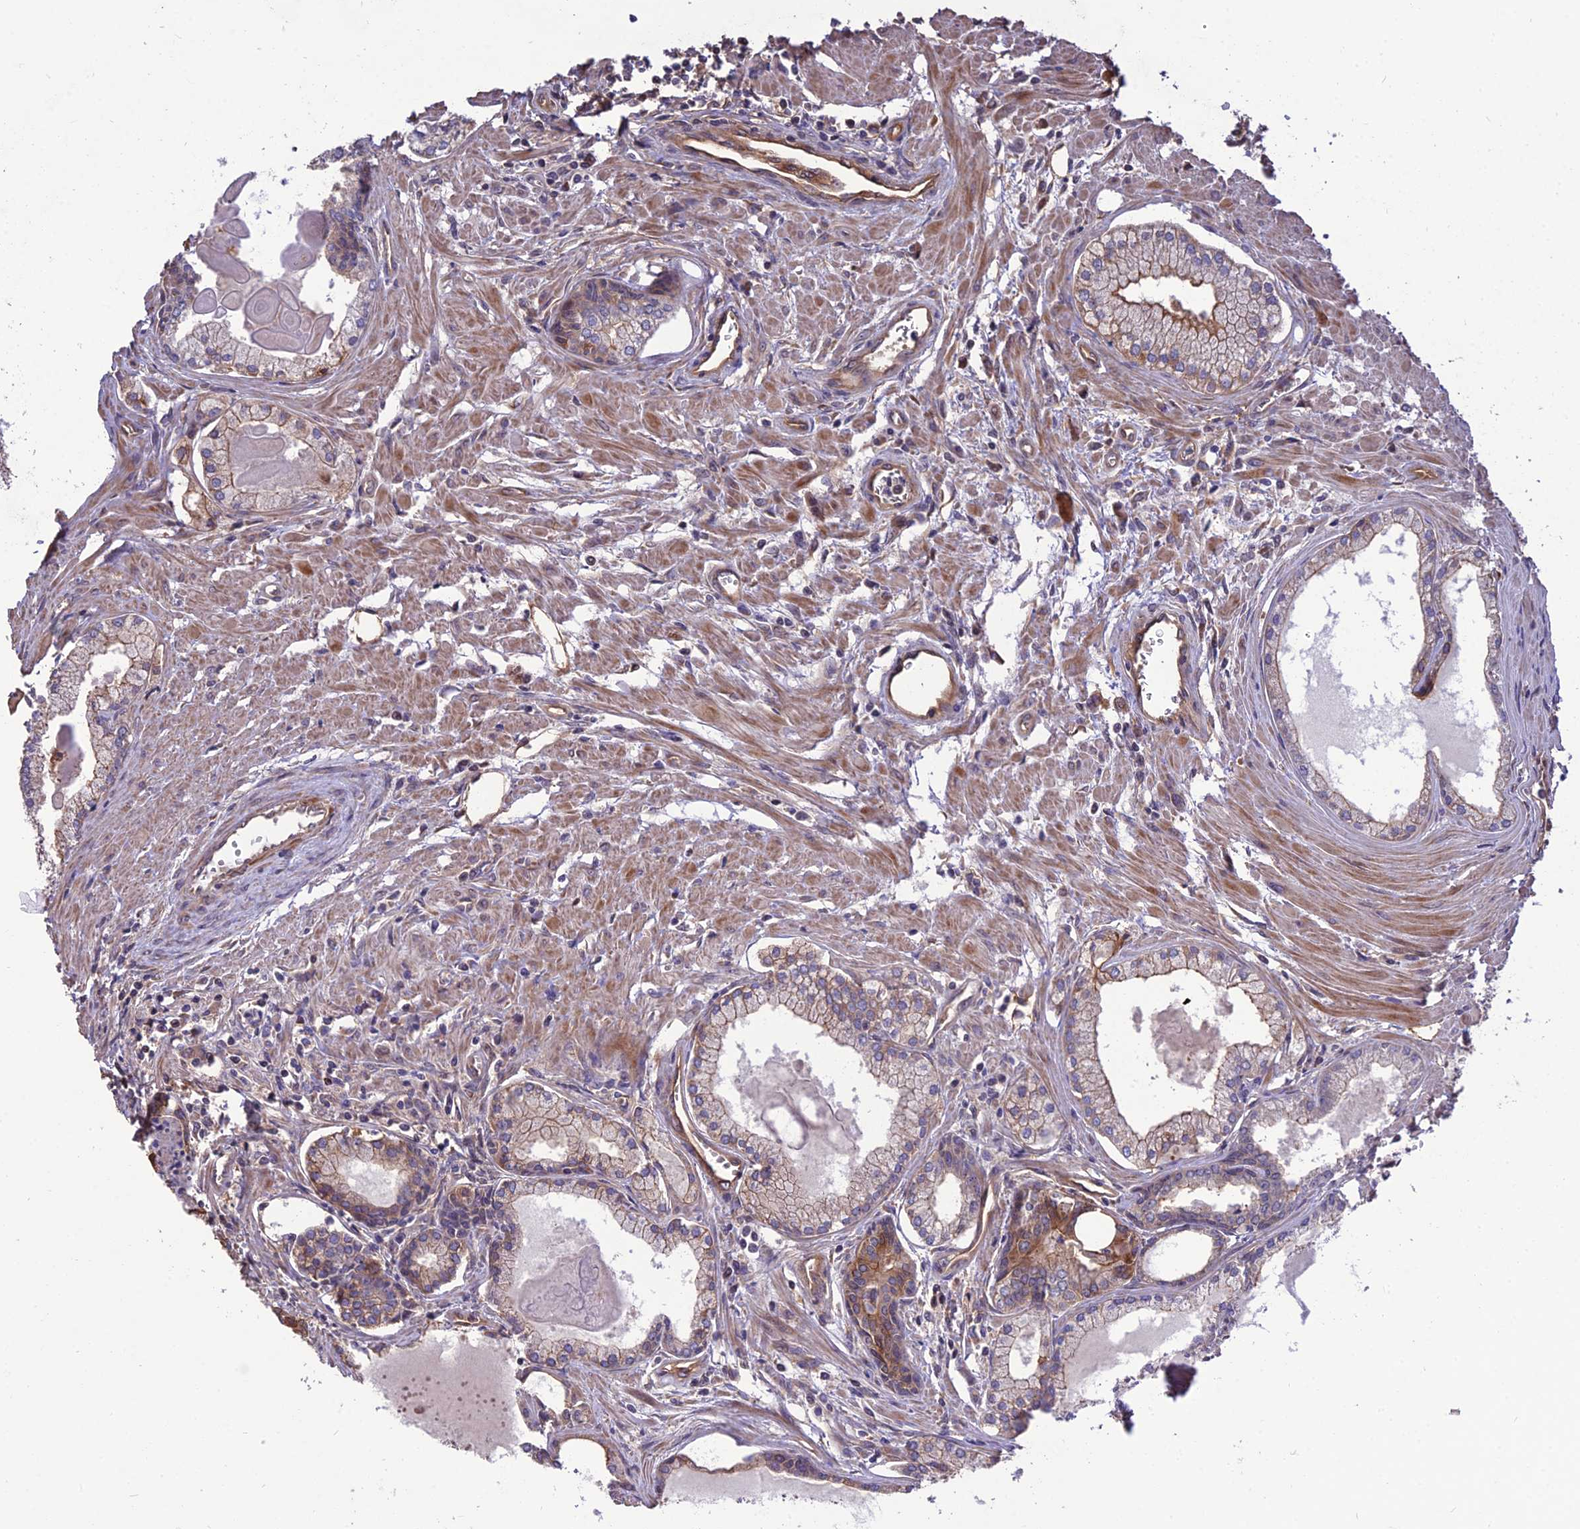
{"staining": {"intensity": "moderate", "quantity": "<25%", "location": "cytoplasmic/membranous"}, "tissue": "prostate cancer", "cell_type": "Tumor cells", "image_type": "cancer", "snomed": [{"axis": "morphology", "description": "Adenocarcinoma, High grade"}, {"axis": "topography", "description": "Prostate"}], "caption": "Brown immunohistochemical staining in prostate cancer reveals moderate cytoplasmic/membranous positivity in about <25% of tumor cells.", "gene": "CRTAP", "patient": {"sex": "male", "age": 68}}